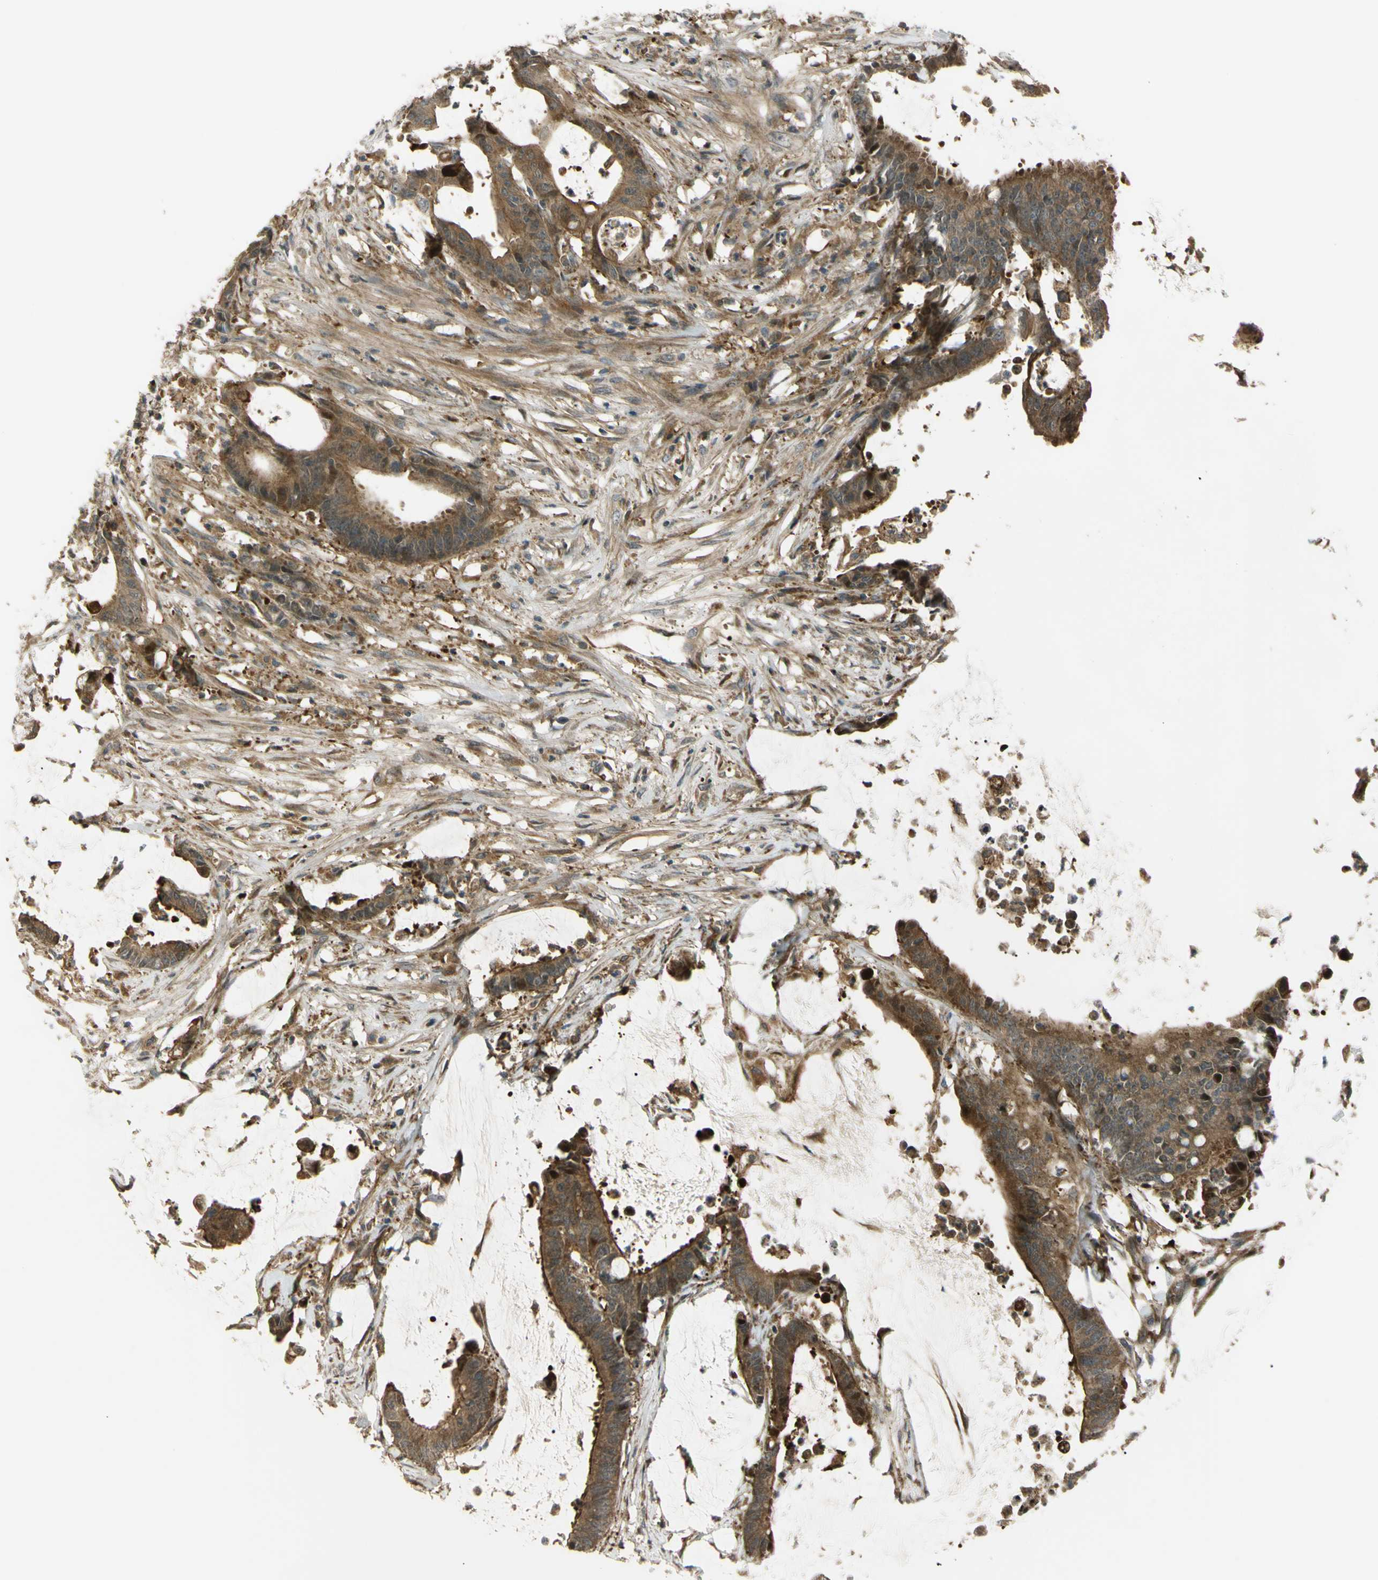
{"staining": {"intensity": "moderate", "quantity": ">75%", "location": "cytoplasmic/membranous"}, "tissue": "colorectal cancer", "cell_type": "Tumor cells", "image_type": "cancer", "snomed": [{"axis": "morphology", "description": "Adenocarcinoma, NOS"}, {"axis": "topography", "description": "Rectum"}], "caption": "Immunohistochemistry (IHC) (DAB (3,3'-diaminobenzidine)) staining of human adenocarcinoma (colorectal) displays moderate cytoplasmic/membranous protein positivity in approximately >75% of tumor cells.", "gene": "FLII", "patient": {"sex": "female", "age": 66}}